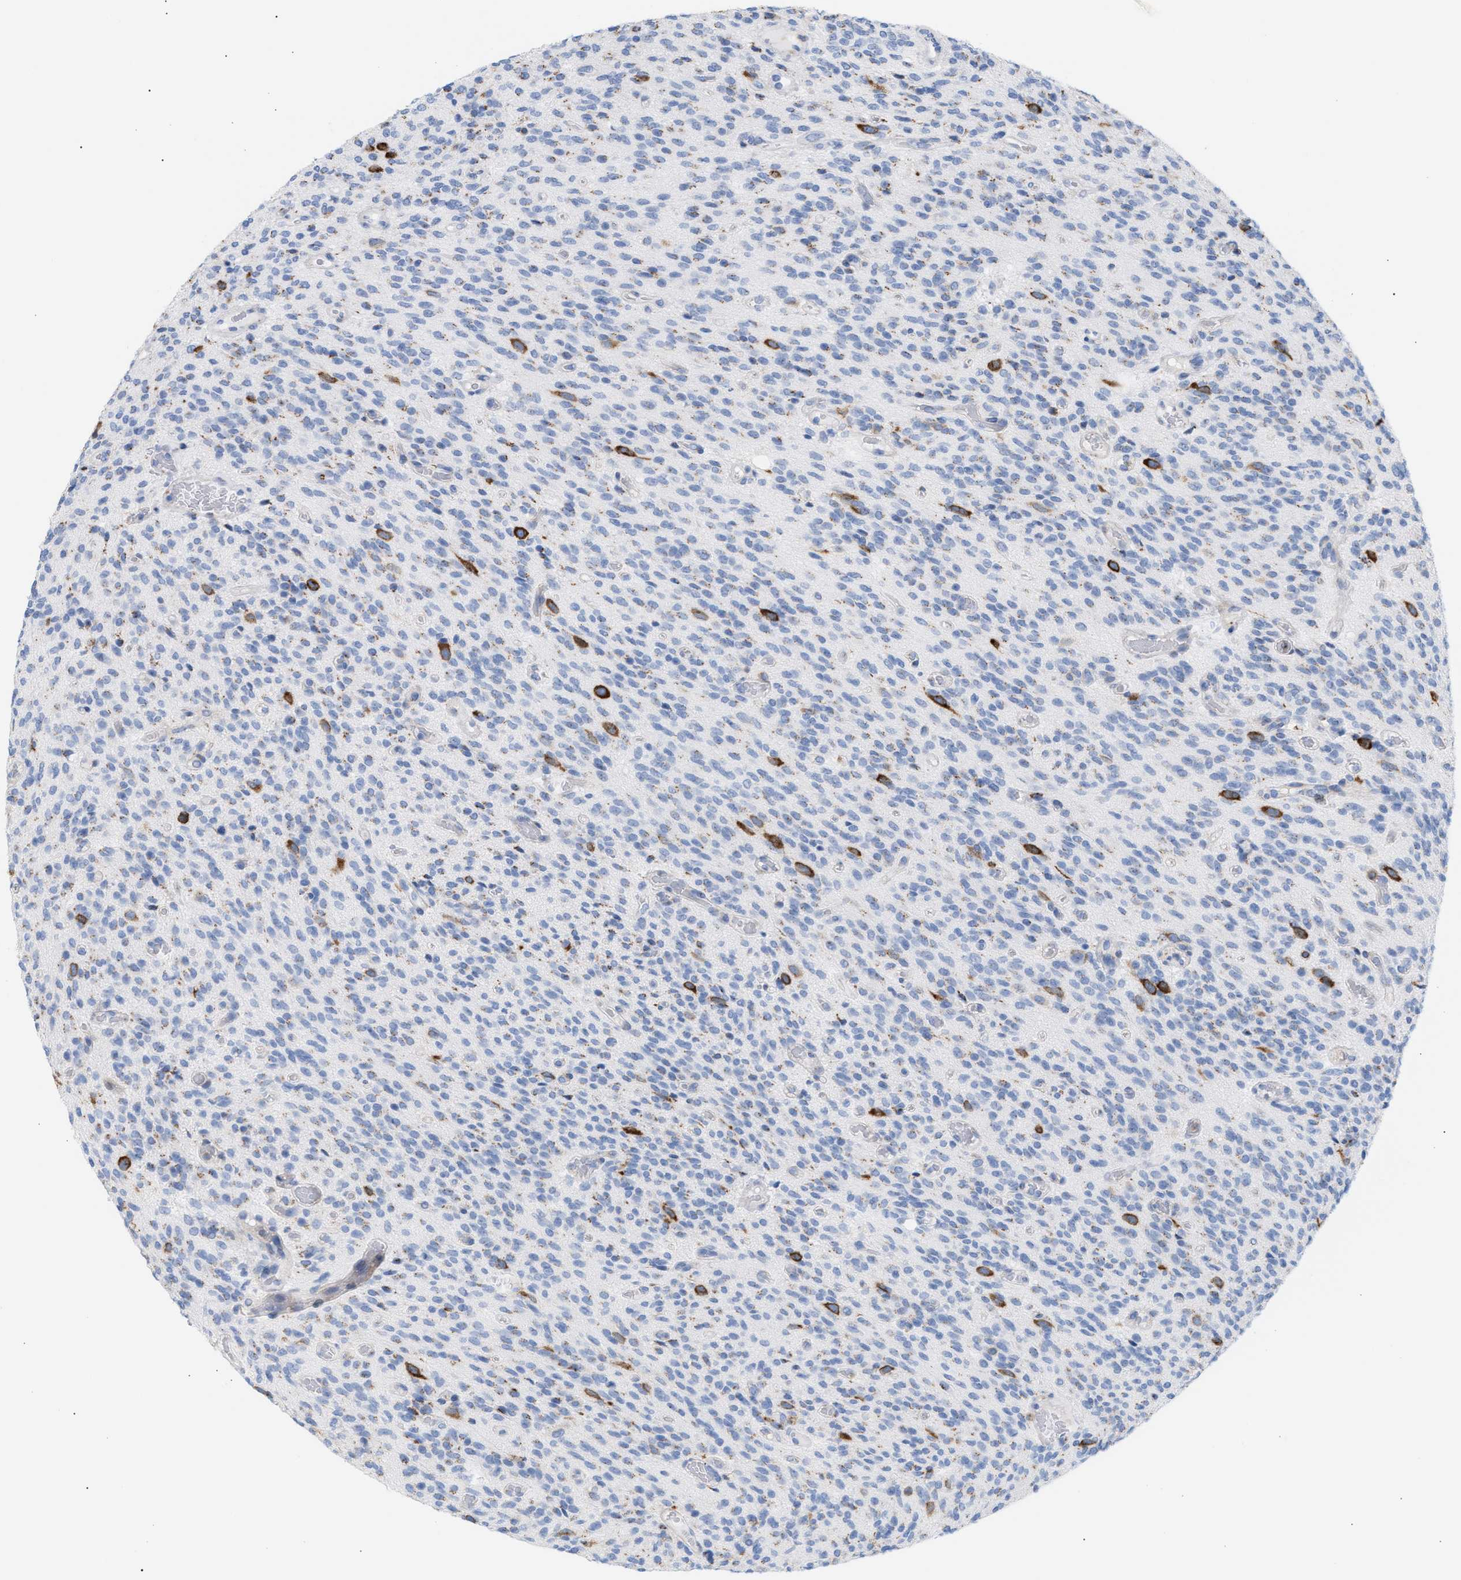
{"staining": {"intensity": "strong", "quantity": "<25%", "location": "cytoplasmic/membranous"}, "tissue": "glioma", "cell_type": "Tumor cells", "image_type": "cancer", "snomed": [{"axis": "morphology", "description": "Glioma, malignant, High grade"}, {"axis": "topography", "description": "Brain"}], "caption": "Brown immunohistochemical staining in human glioma demonstrates strong cytoplasmic/membranous staining in approximately <25% of tumor cells.", "gene": "TACC3", "patient": {"sex": "male", "age": 34}}